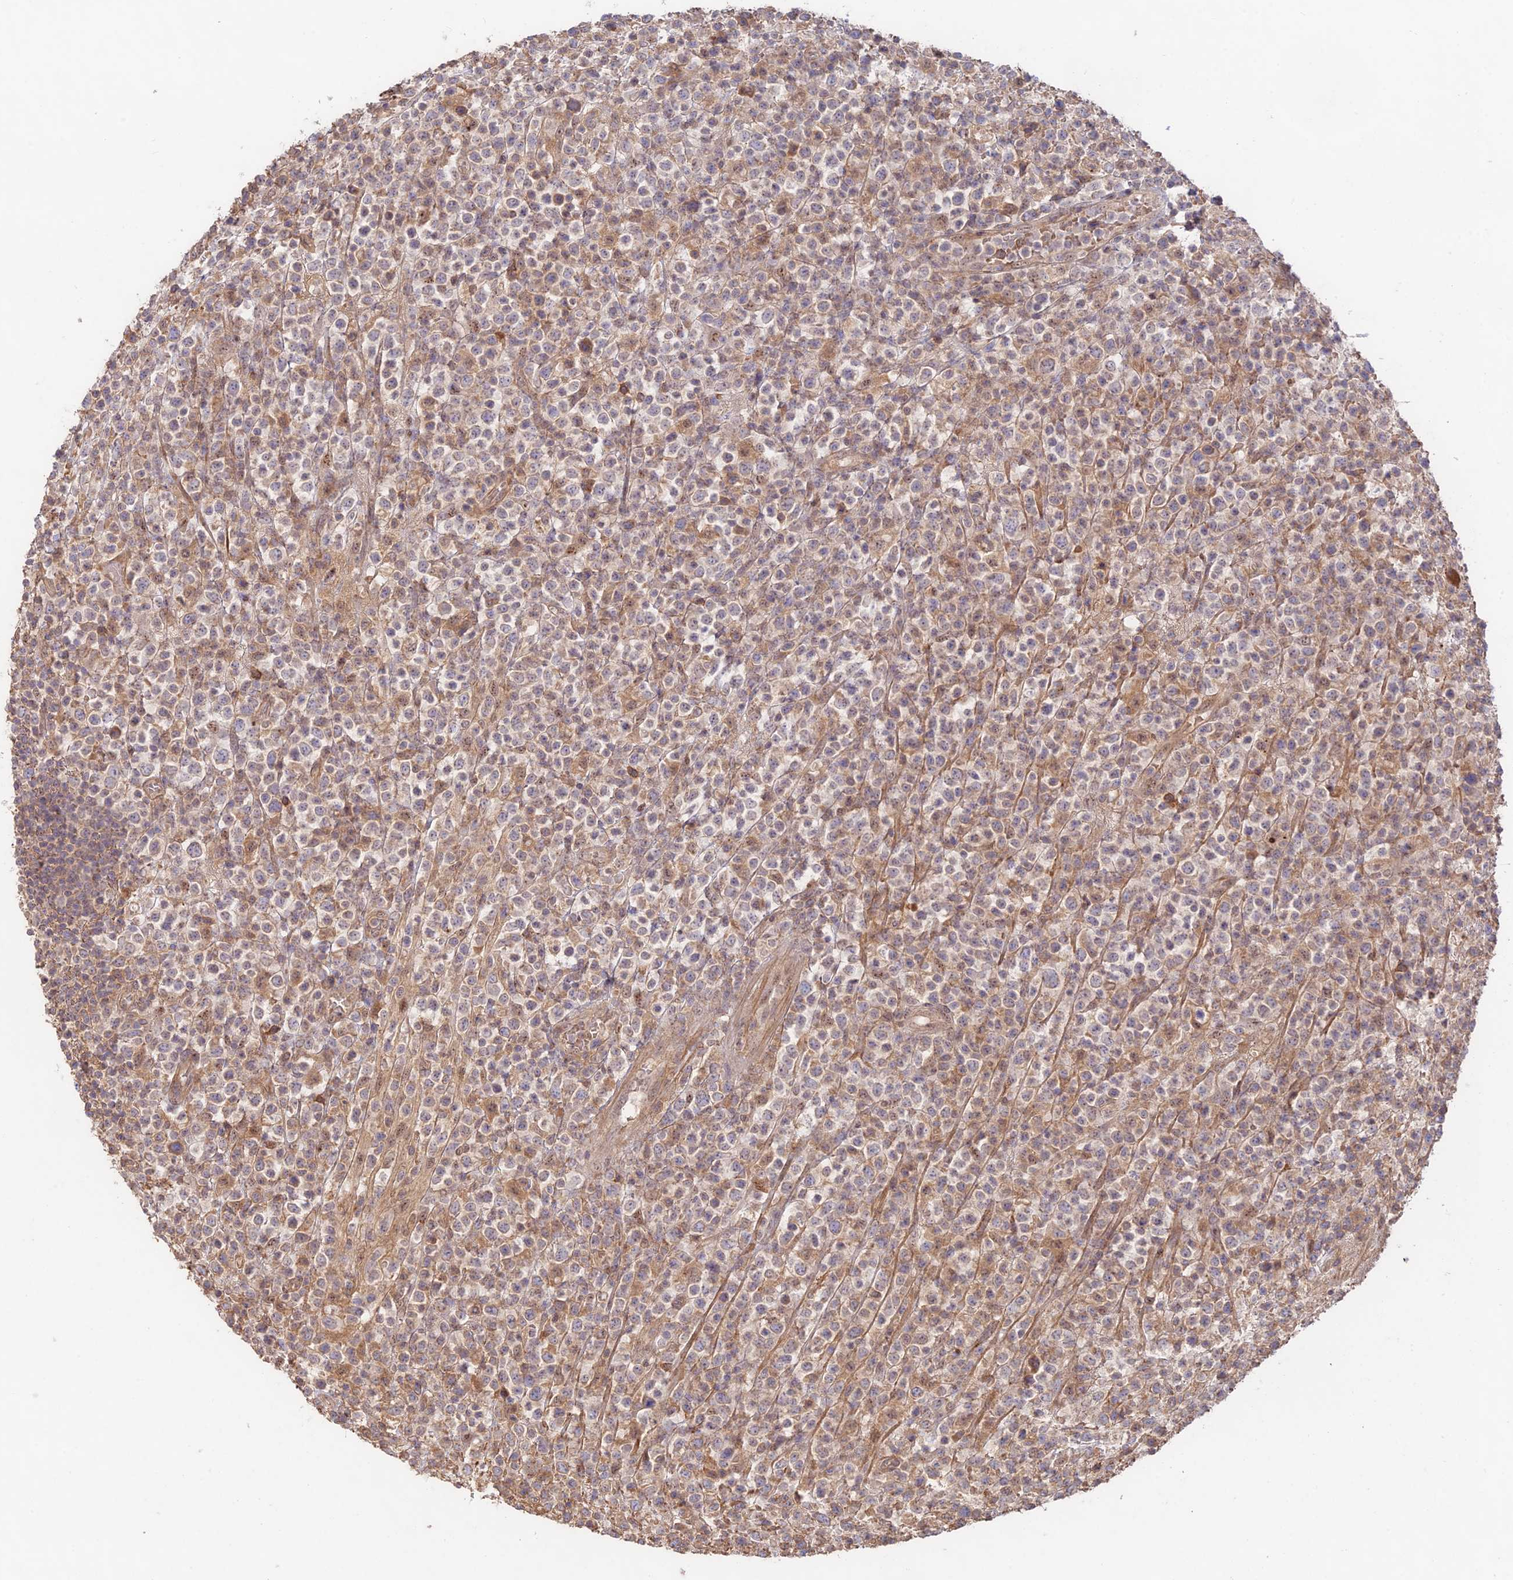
{"staining": {"intensity": "weak", "quantity": ">75%", "location": "cytoplasmic/membranous"}, "tissue": "lymphoma", "cell_type": "Tumor cells", "image_type": "cancer", "snomed": [{"axis": "morphology", "description": "Malignant lymphoma, non-Hodgkin's type, High grade"}, {"axis": "topography", "description": "Colon"}], "caption": "IHC photomicrograph of malignant lymphoma, non-Hodgkin's type (high-grade) stained for a protein (brown), which demonstrates low levels of weak cytoplasmic/membranous staining in approximately >75% of tumor cells.", "gene": "CLCF1", "patient": {"sex": "female", "age": 53}}